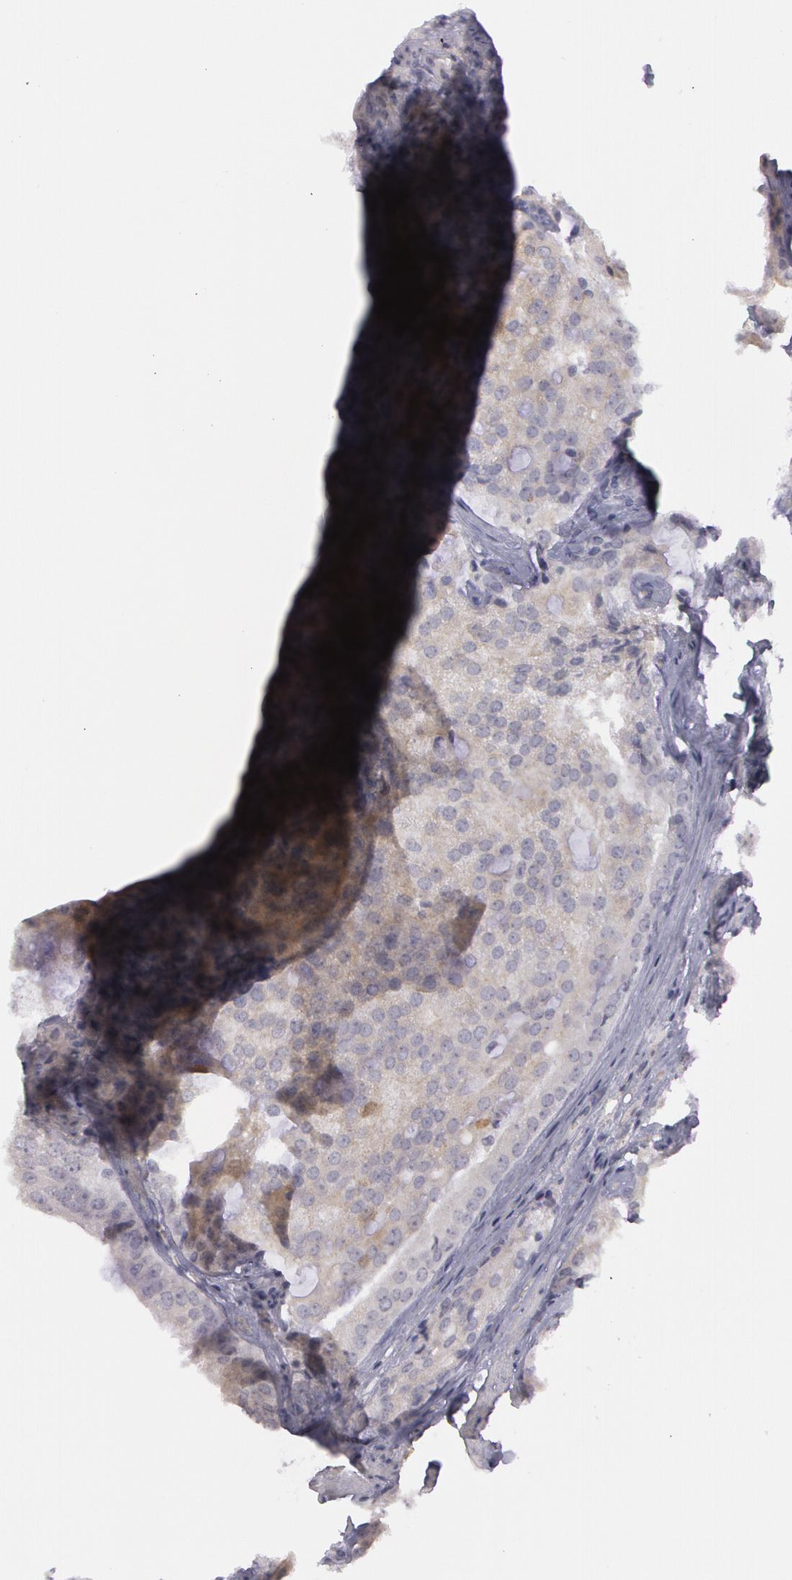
{"staining": {"intensity": "negative", "quantity": "none", "location": "none"}, "tissue": "prostate cancer", "cell_type": "Tumor cells", "image_type": "cancer", "snomed": [{"axis": "morphology", "description": "Adenocarcinoma, Medium grade"}, {"axis": "topography", "description": "Prostate"}], "caption": "The histopathology image shows no staining of tumor cells in prostate medium-grade adenocarcinoma. (DAB IHC, high magnification).", "gene": "IL1RN", "patient": {"sex": "male", "age": 60}}